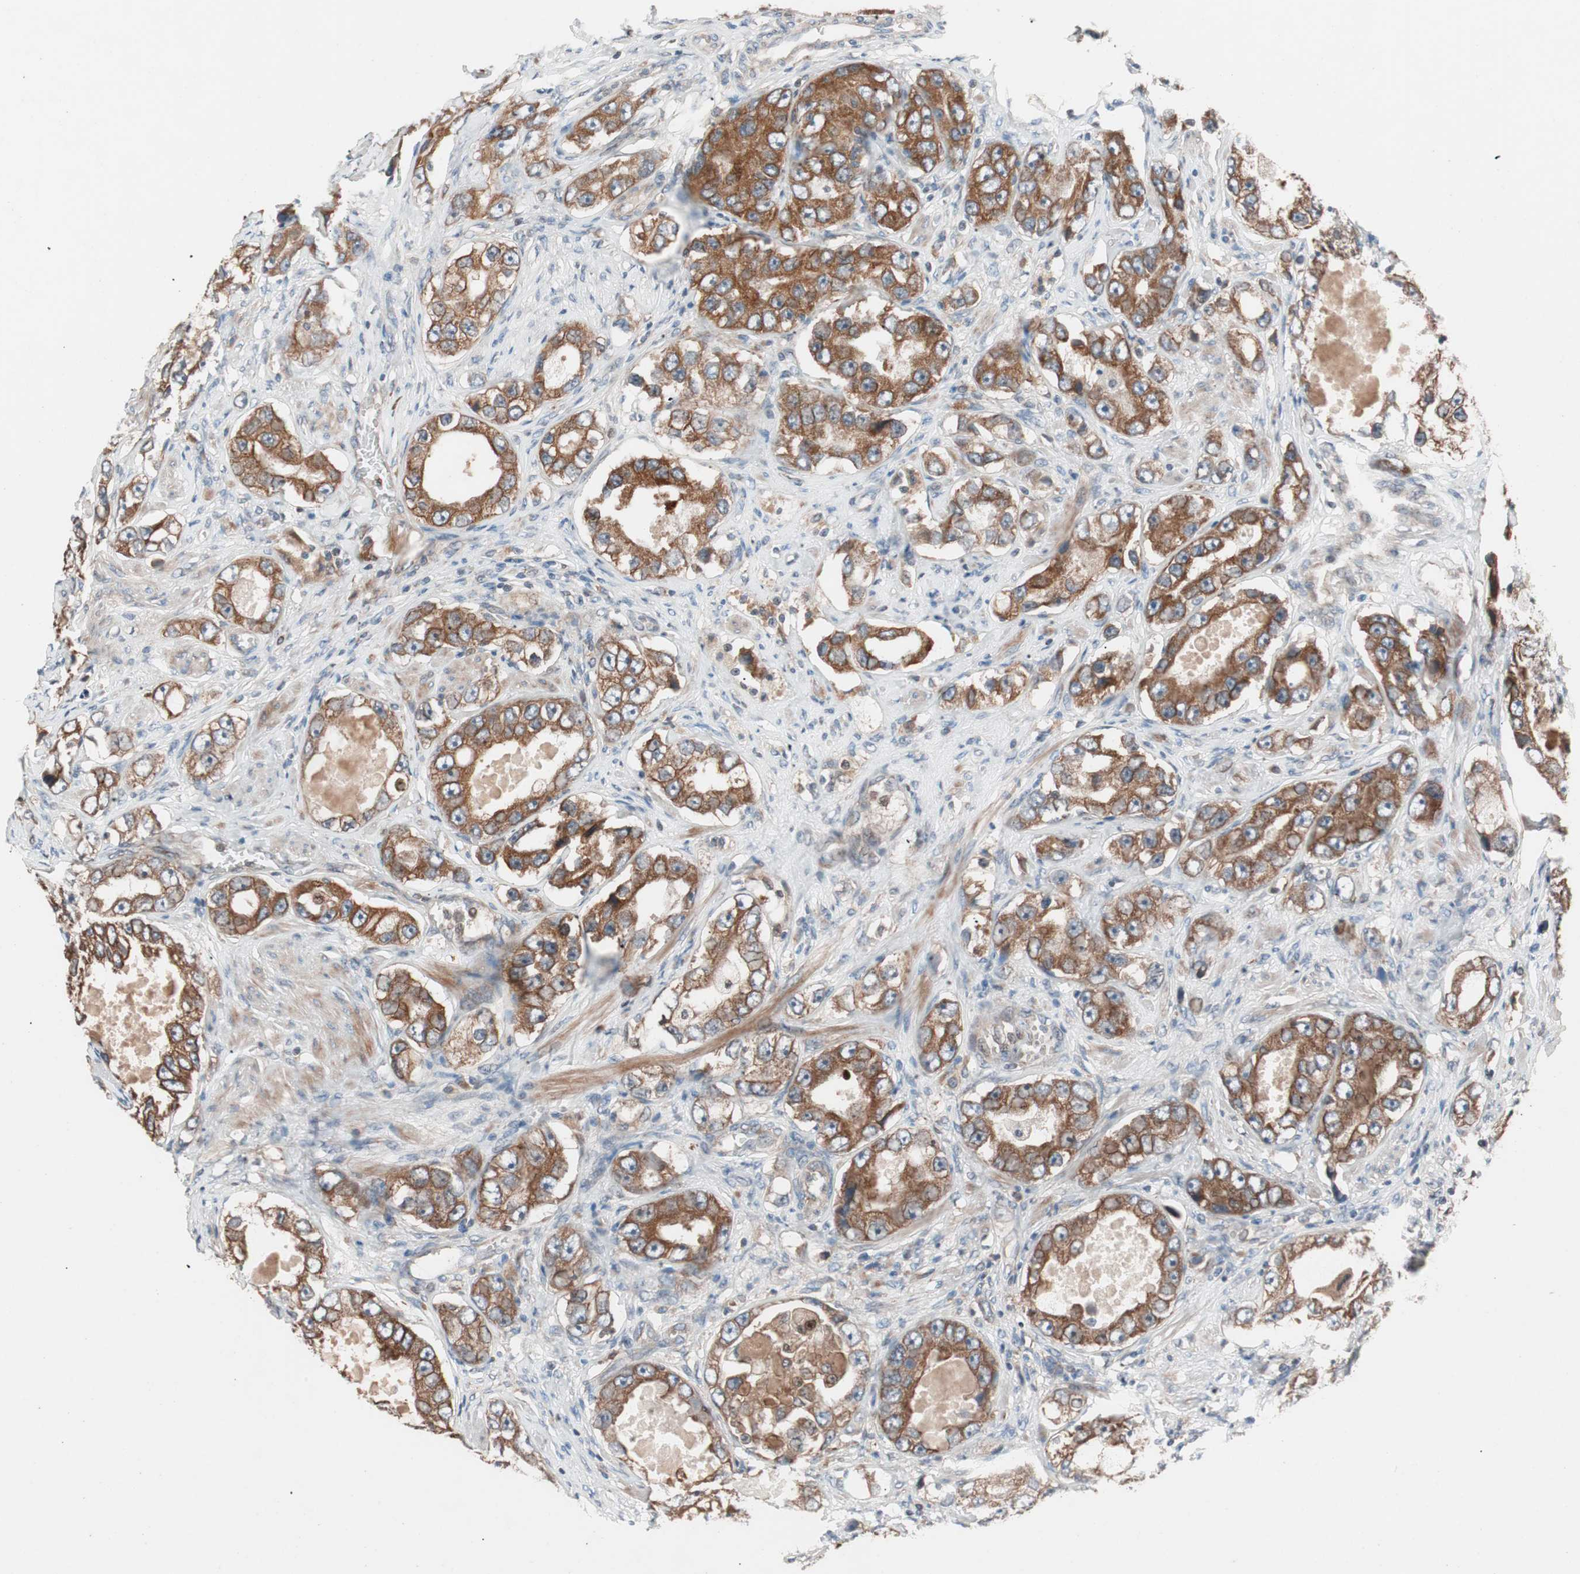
{"staining": {"intensity": "strong", "quantity": ">75%", "location": "cytoplasmic/membranous"}, "tissue": "prostate cancer", "cell_type": "Tumor cells", "image_type": "cancer", "snomed": [{"axis": "morphology", "description": "Adenocarcinoma, High grade"}, {"axis": "topography", "description": "Prostate"}], "caption": "The immunohistochemical stain shows strong cytoplasmic/membranous expression in tumor cells of prostate cancer tissue. (DAB (3,3'-diaminobenzidine) IHC, brown staining for protein, blue staining for nuclei).", "gene": "FAAH", "patient": {"sex": "male", "age": 63}}